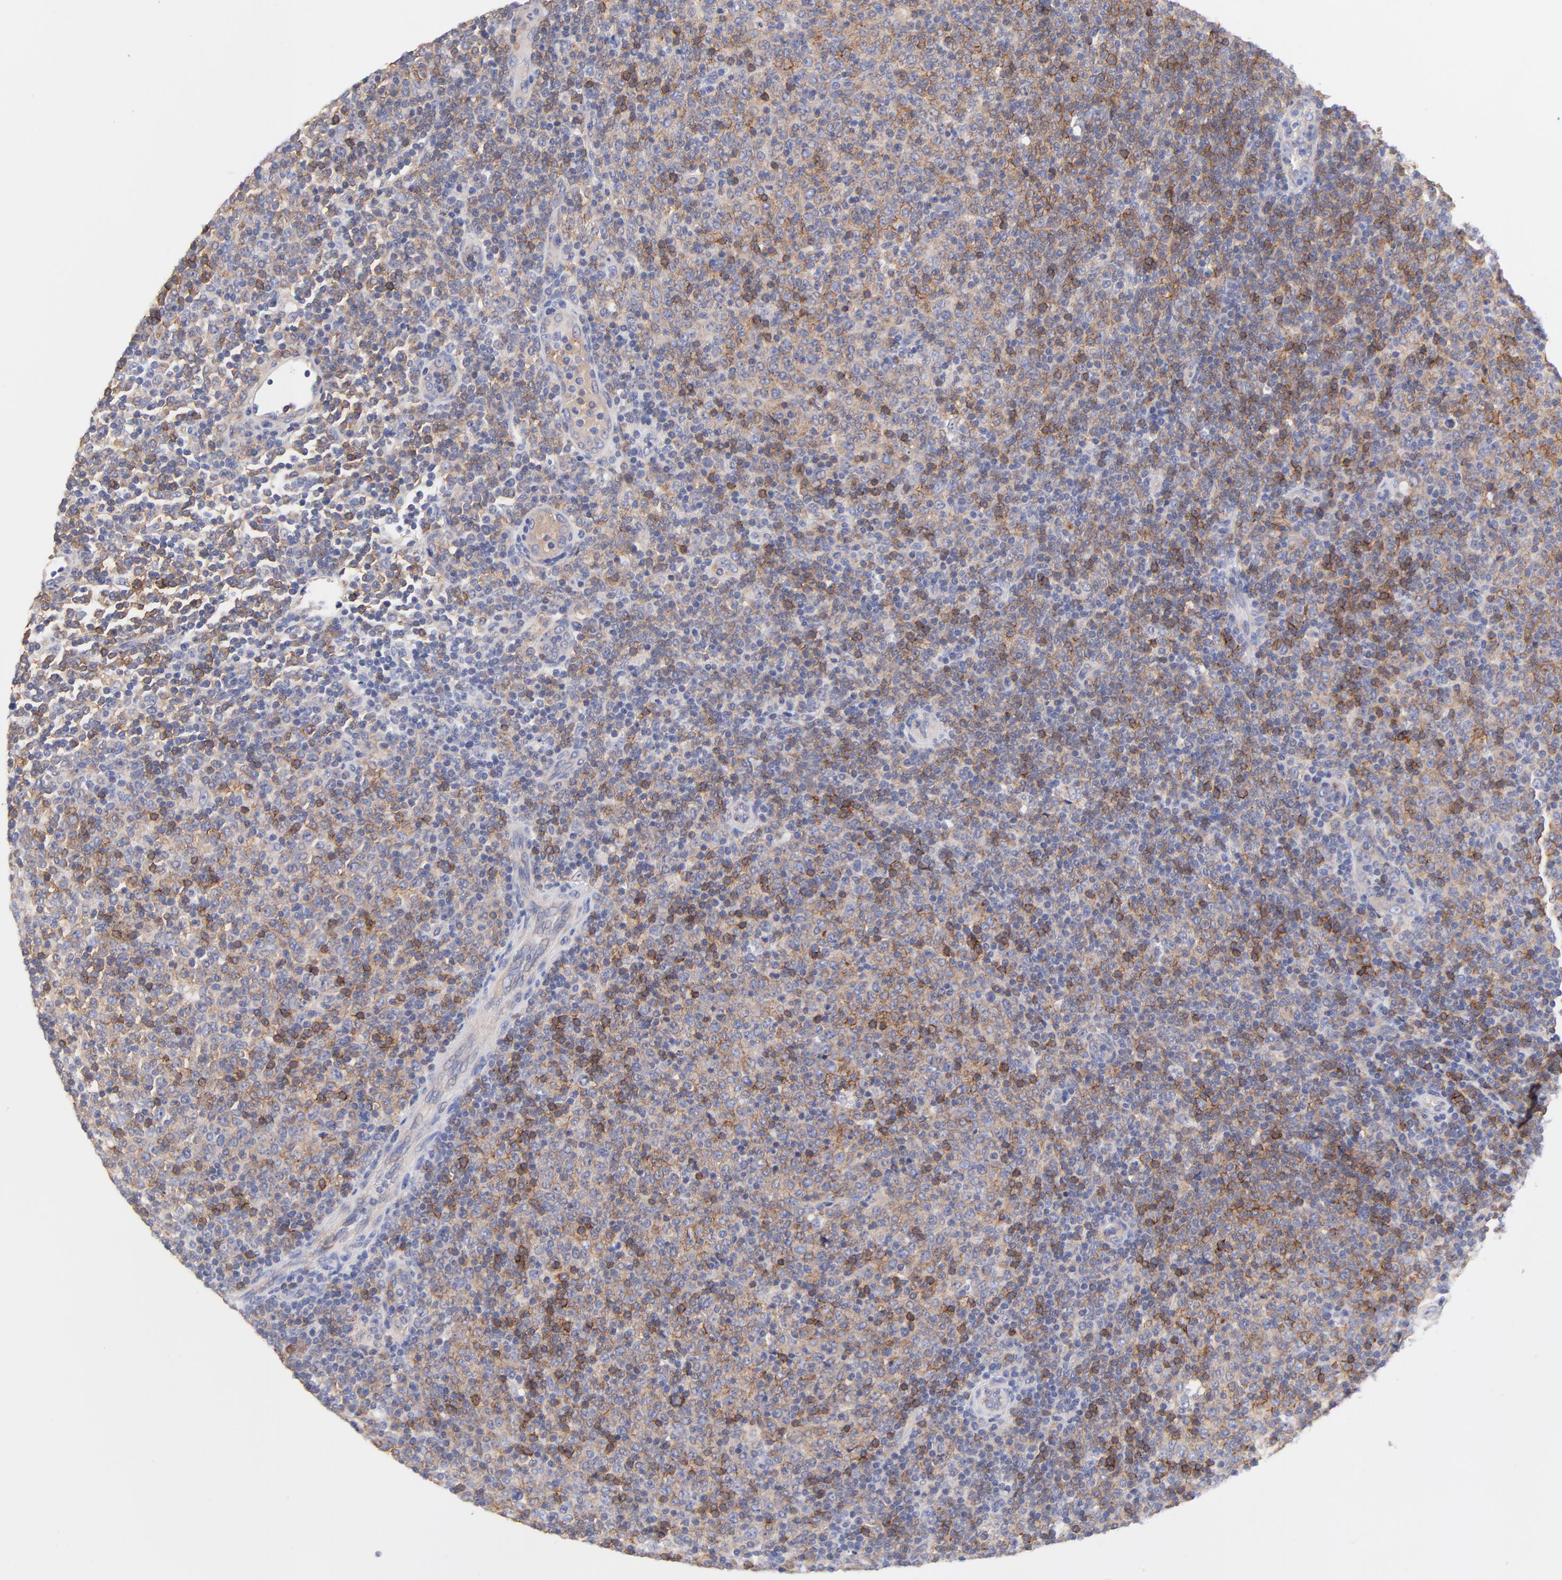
{"staining": {"intensity": "moderate", "quantity": "25%-75%", "location": "cytoplasmic/membranous"}, "tissue": "lymphoma", "cell_type": "Tumor cells", "image_type": "cancer", "snomed": [{"axis": "morphology", "description": "Malignant lymphoma, non-Hodgkin's type, Low grade"}, {"axis": "topography", "description": "Lymph node"}], "caption": "Tumor cells show moderate cytoplasmic/membranous expression in about 25%-75% of cells in lymphoma.", "gene": "TNFRSF13C", "patient": {"sex": "male", "age": 70}}